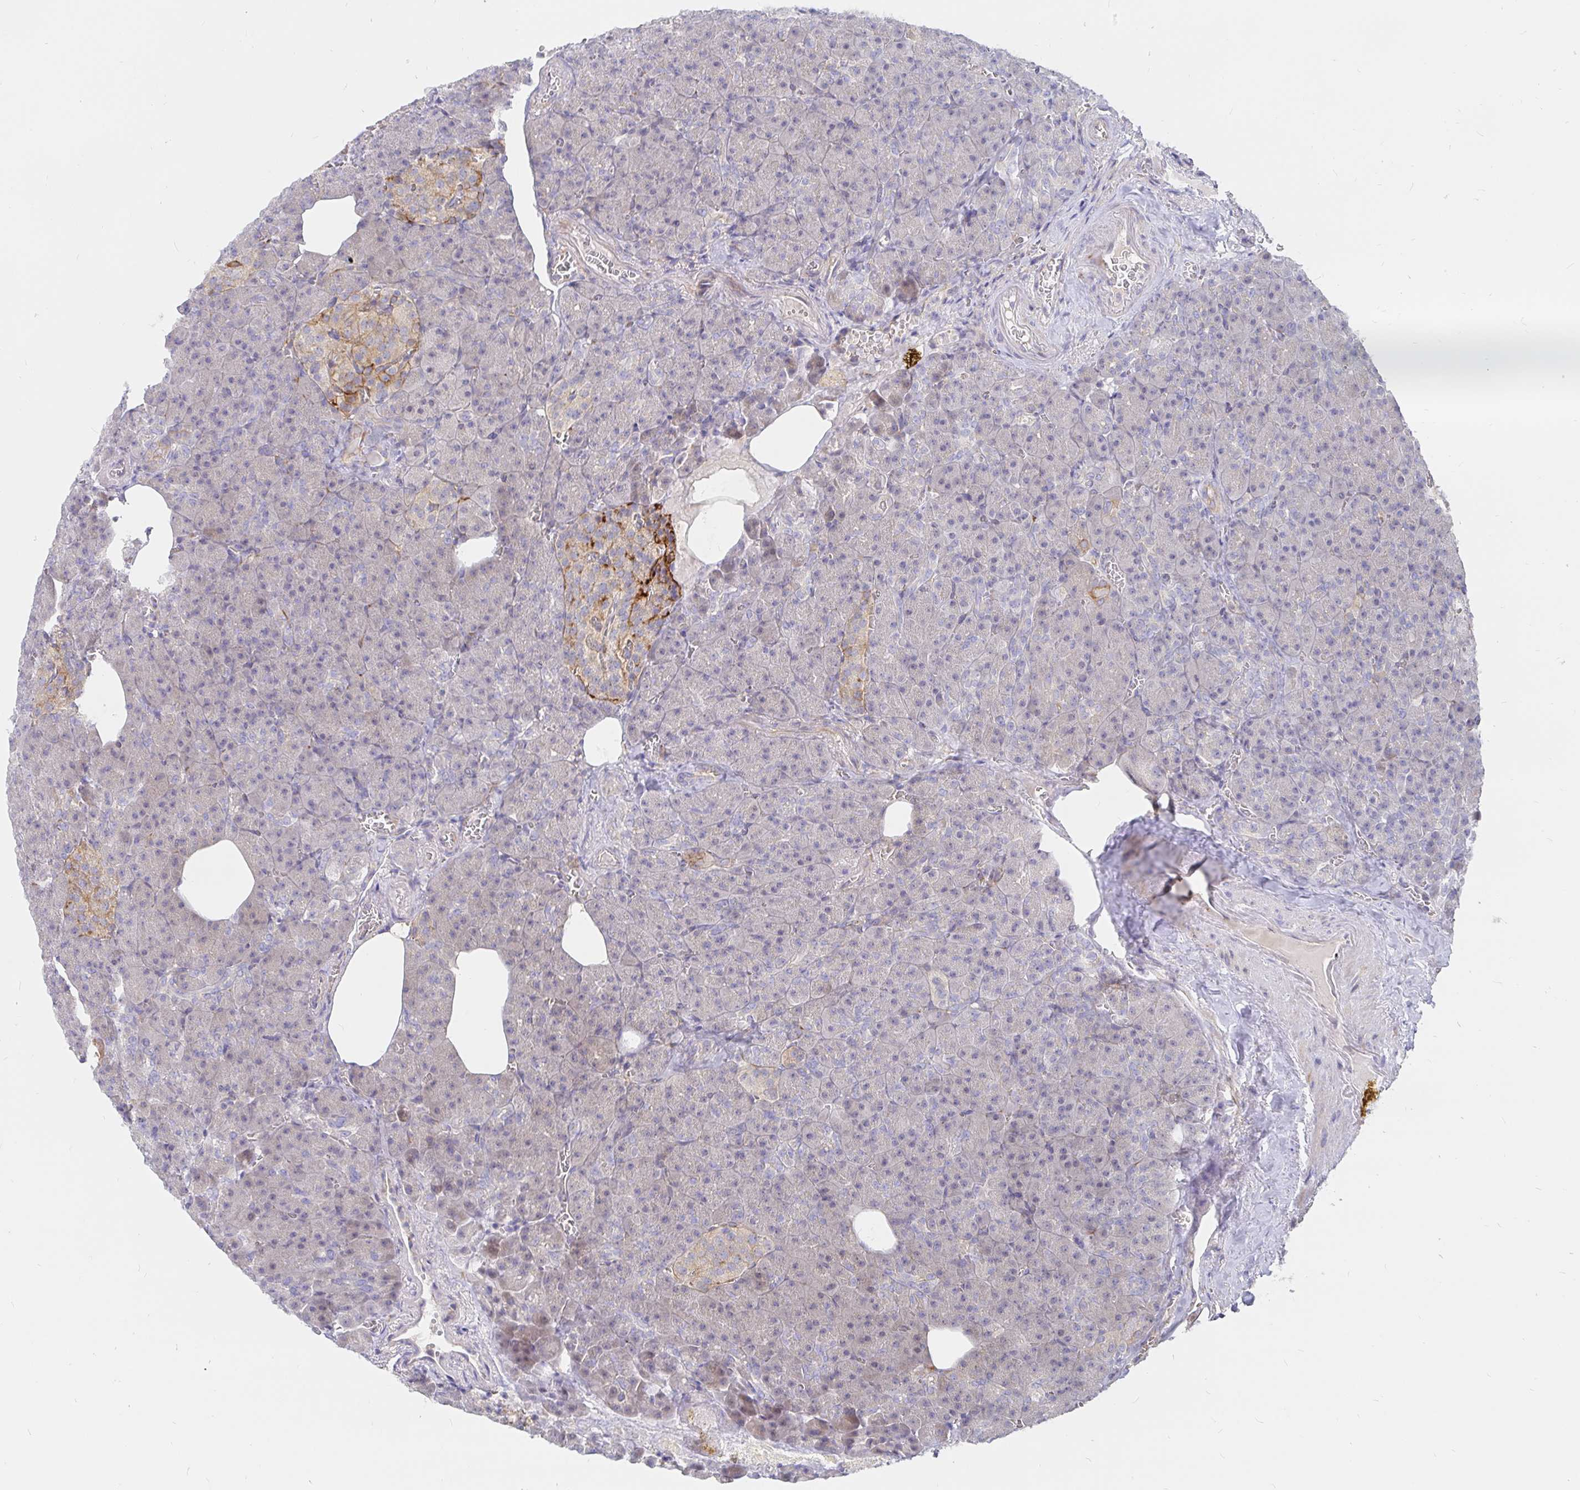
{"staining": {"intensity": "negative", "quantity": "none", "location": "none"}, "tissue": "pancreas", "cell_type": "Exocrine glandular cells", "image_type": "normal", "snomed": [{"axis": "morphology", "description": "Normal tissue, NOS"}, {"axis": "topography", "description": "Pancreas"}], "caption": "There is no significant expression in exocrine glandular cells of pancreas. (DAB IHC, high magnification).", "gene": "KCTD19", "patient": {"sex": "female", "age": 74}}